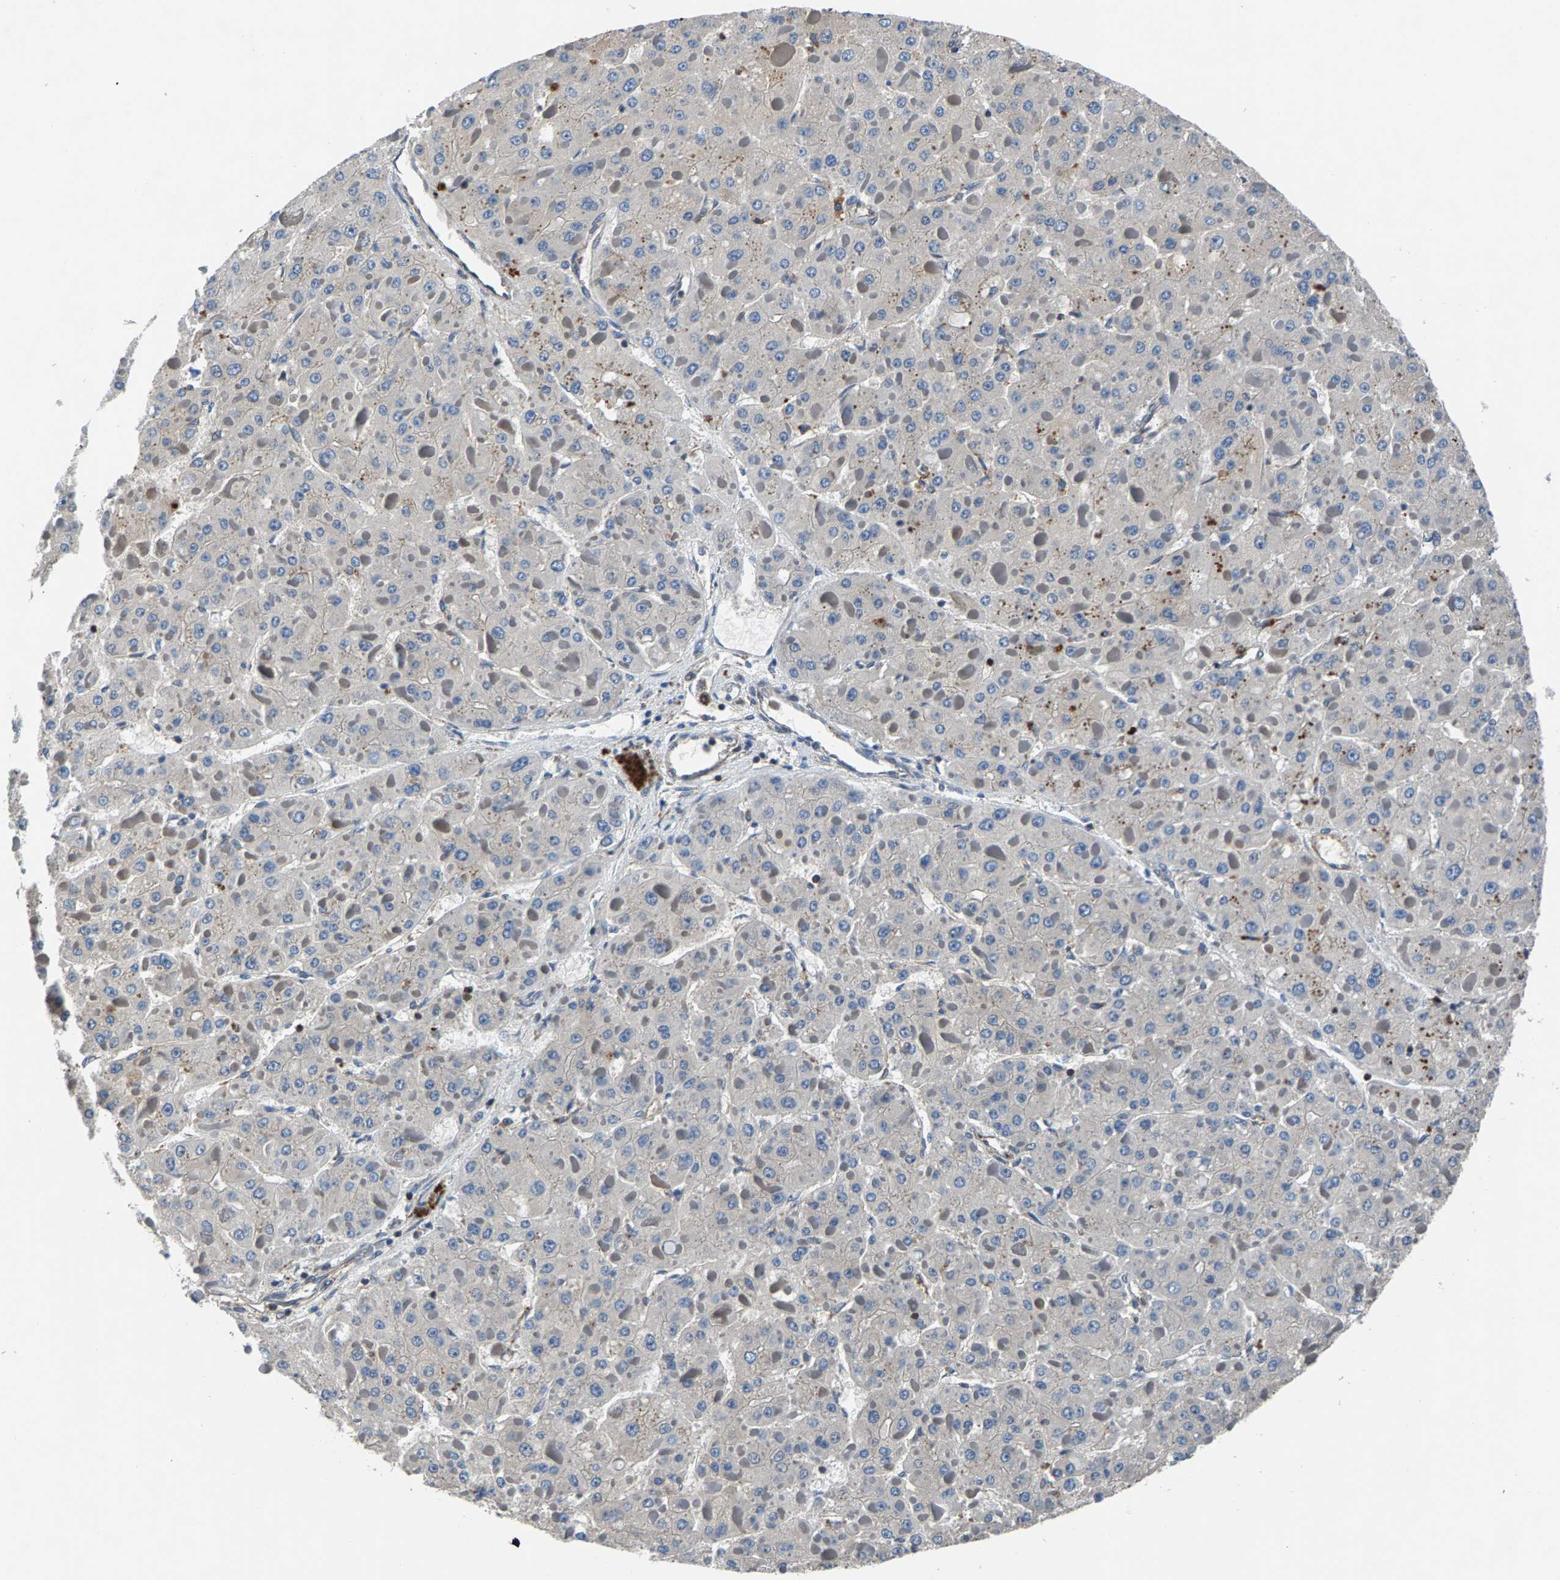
{"staining": {"intensity": "negative", "quantity": "none", "location": "none"}, "tissue": "liver cancer", "cell_type": "Tumor cells", "image_type": "cancer", "snomed": [{"axis": "morphology", "description": "Carcinoma, Hepatocellular, NOS"}, {"axis": "topography", "description": "Liver"}], "caption": "There is no significant staining in tumor cells of hepatocellular carcinoma (liver).", "gene": "LPCAT1", "patient": {"sex": "female", "age": 73}}